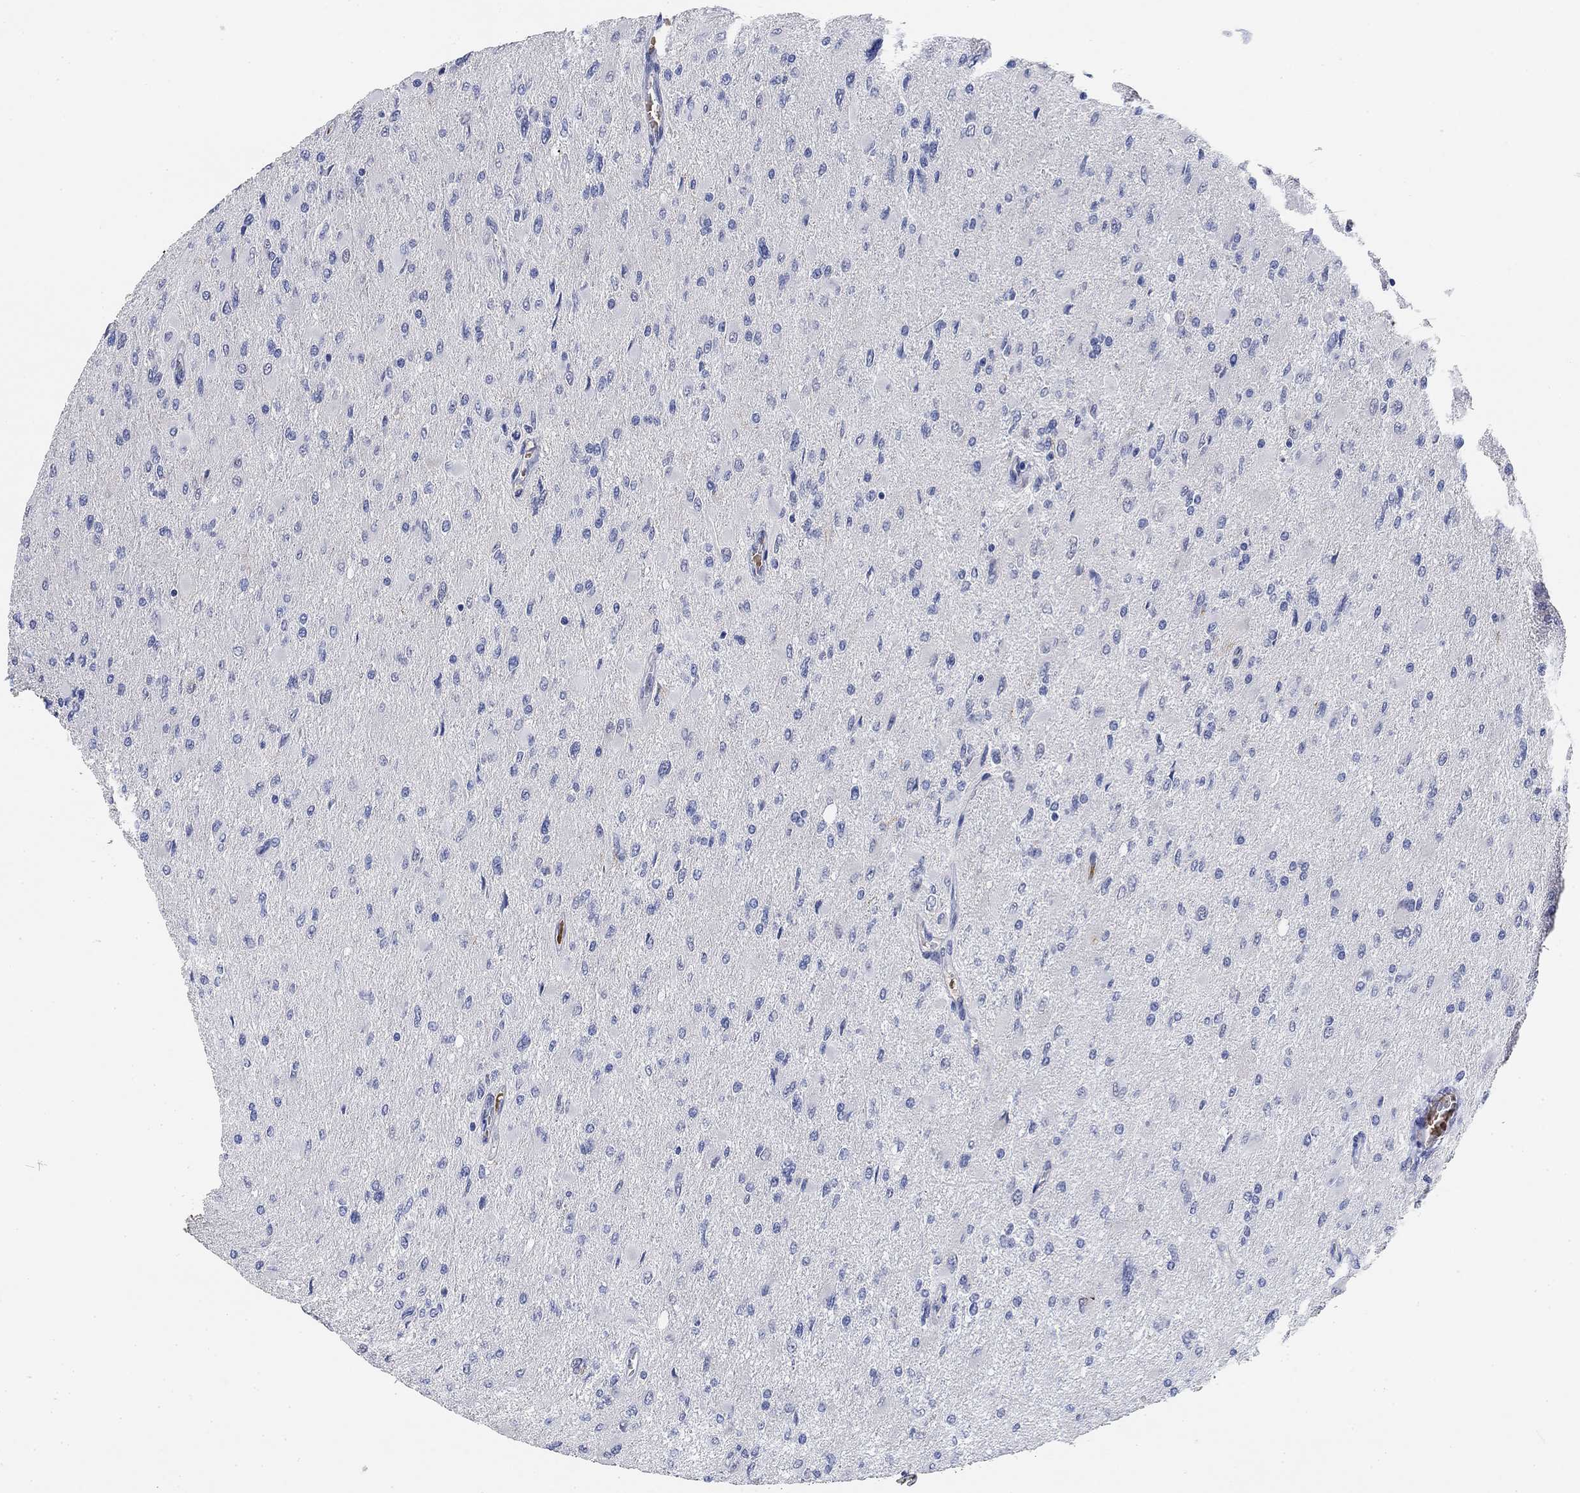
{"staining": {"intensity": "negative", "quantity": "none", "location": "none"}, "tissue": "glioma", "cell_type": "Tumor cells", "image_type": "cancer", "snomed": [{"axis": "morphology", "description": "Glioma, malignant, High grade"}, {"axis": "topography", "description": "Cerebral cortex"}], "caption": "High power microscopy image of an IHC histopathology image of glioma, revealing no significant expression in tumor cells.", "gene": "PAX6", "patient": {"sex": "female", "age": 36}}